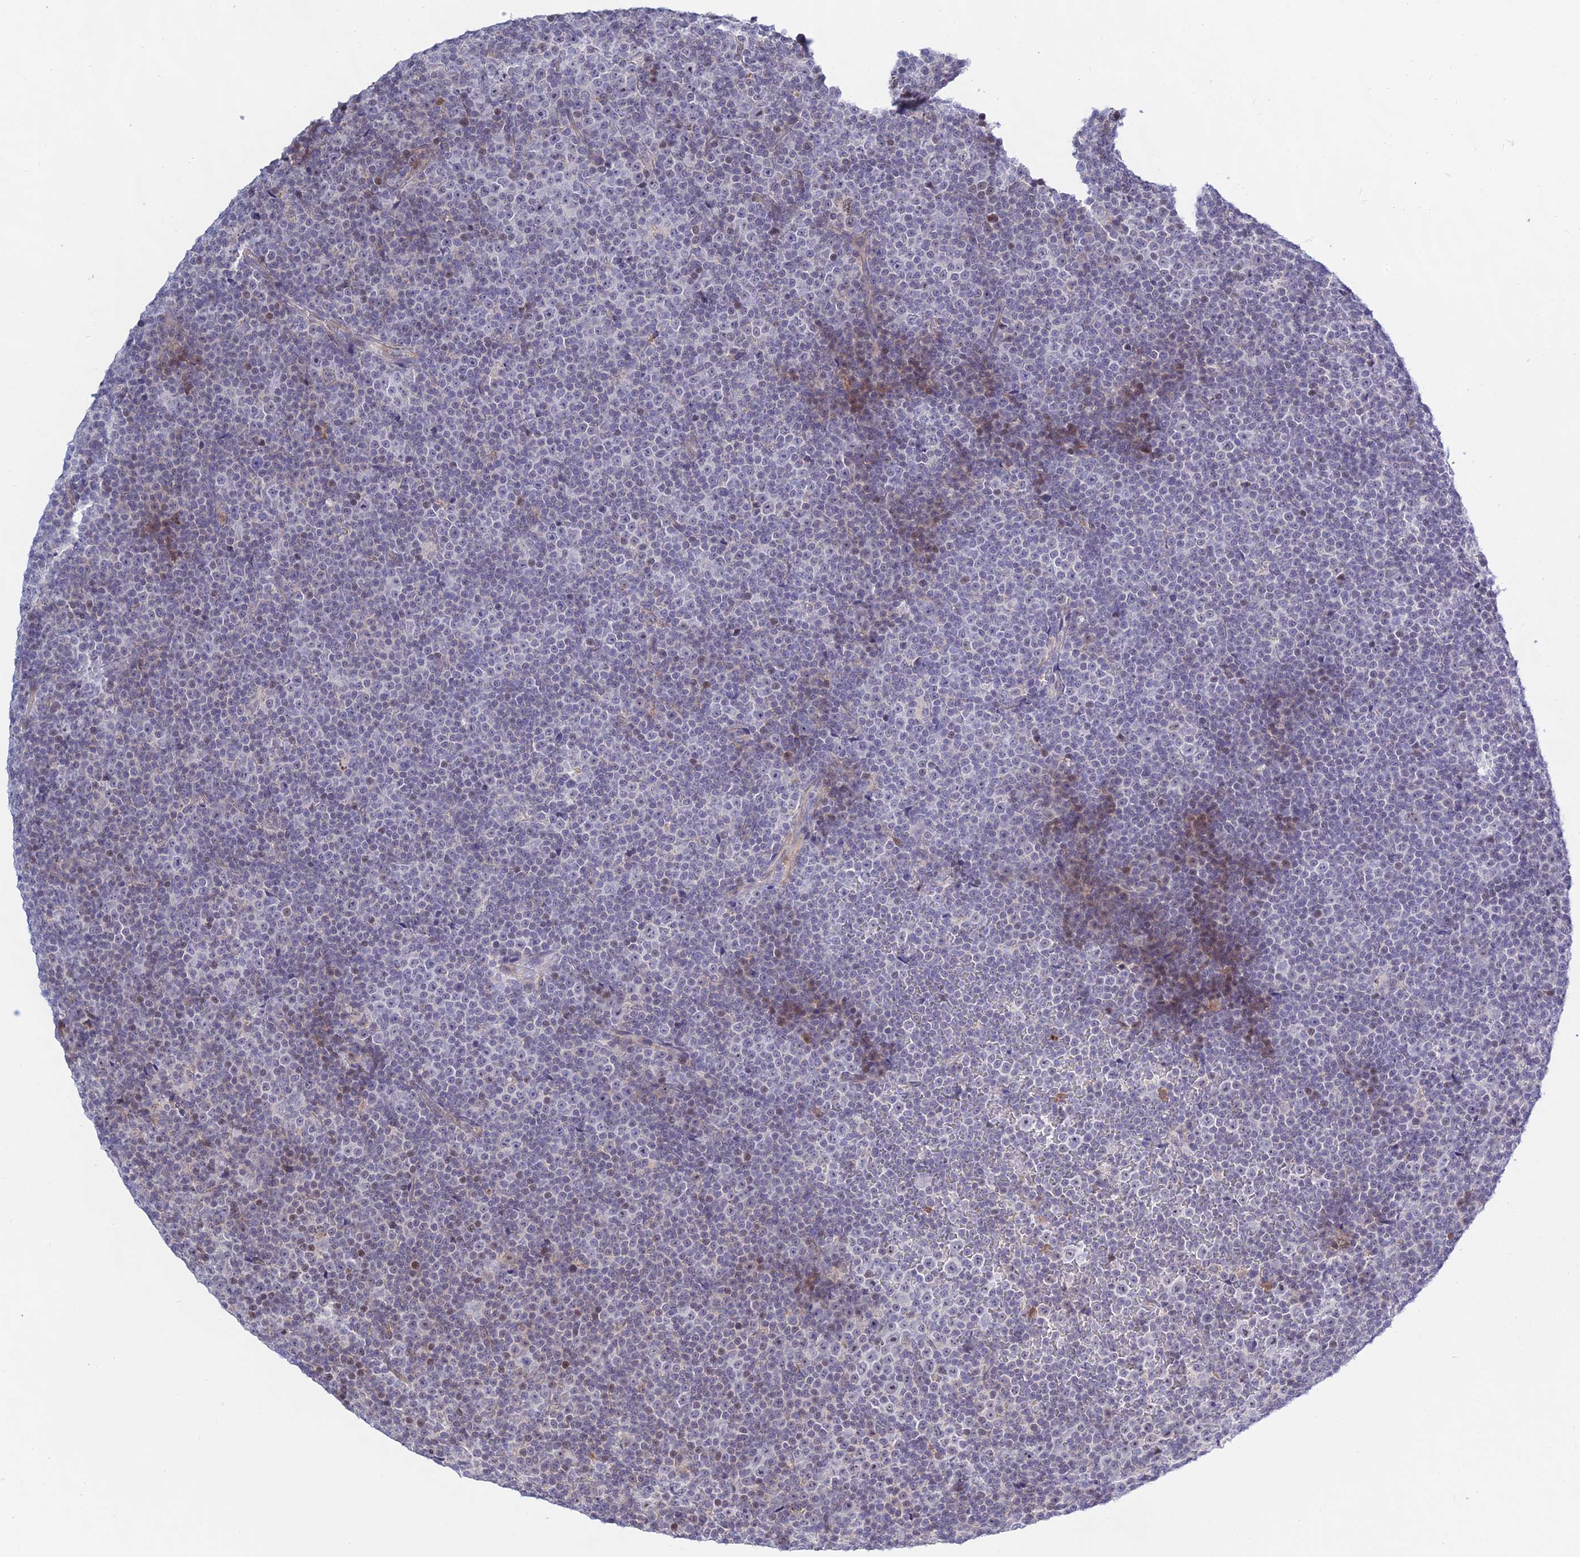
{"staining": {"intensity": "negative", "quantity": "none", "location": "none"}, "tissue": "lymphoma", "cell_type": "Tumor cells", "image_type": "cancer", "snomed": [{"axis": "morphology", "description": "Malignant lymphoma, non-Hodgkin's type, Low grade"}, {"axis": "topography", "description": "Lymph node"}], "caption": "Immunohistochemistry (IHC) photomicrograph of neoplastic tissue: human low-grade malignant lymphoma, non-Hodgkin's type stained with DAB reveals no significant protein expression in tumor cells.", "gene": "KRR1", "patient": {"sex": "female", "age": 67}}